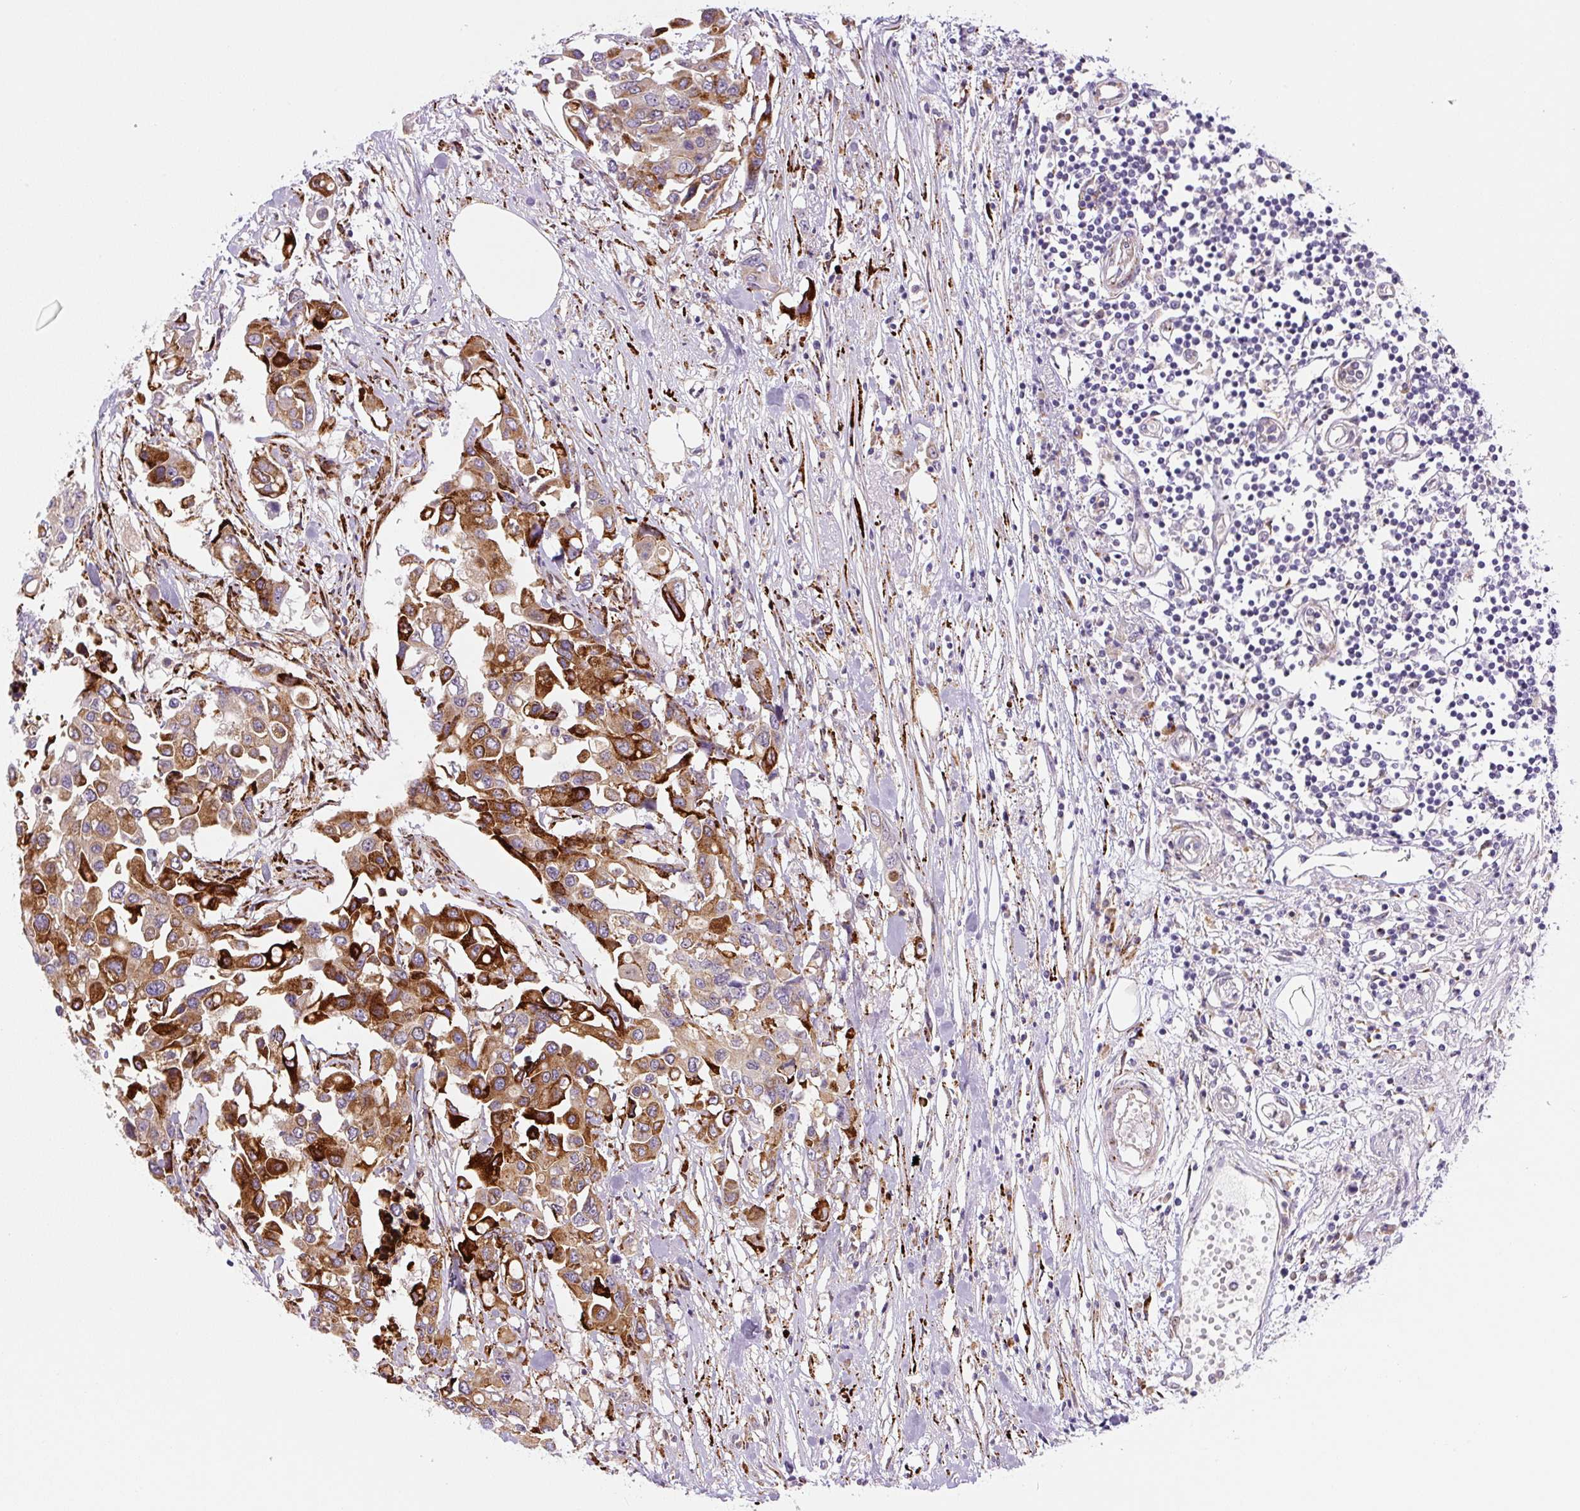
{"staining": {"intensity": "strong", "quantity": ">75%", "location": "cytoplasmic/membranous"}, "tissue": "colorectal cancer", "cell_type": "Tumor cells", "image_type": "cancer", "snomed": [{"axis": "morphology", "description": "Adenocarcinoma, NOS"}, {"axis": "topography", "description": "Colon"}], "caption": "Immunohistochemistry photomicrograph of human colorectal cancer stained for a protein (brown), which exhibits high levels of strong cytoplasmic/membranous expression in about >75% of tumor cells.", "gene": "DISP3", "patient": {"sex": "male", "age": 77}}